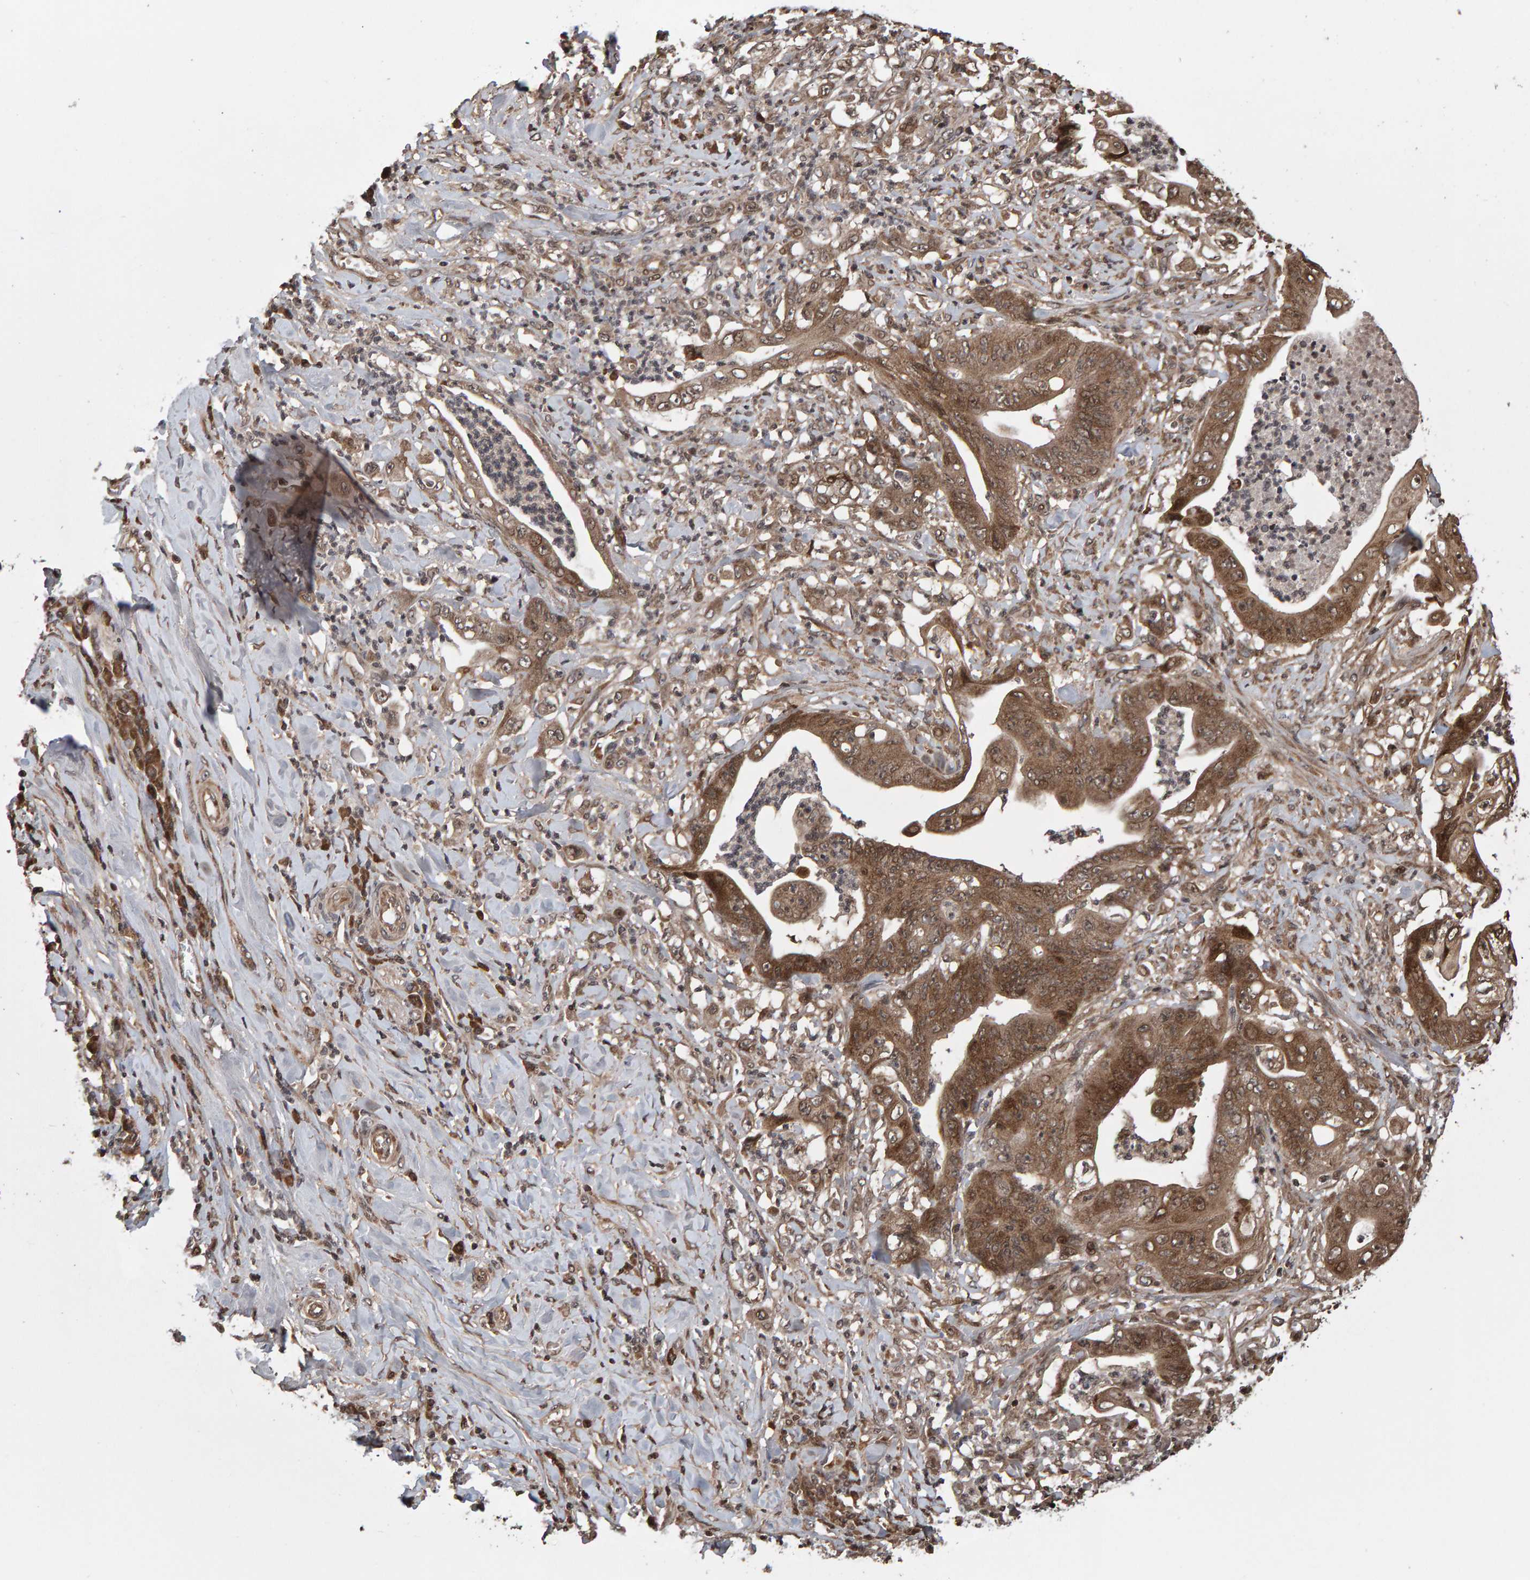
{"staining": {"intensity": "moderate", "quantity": ">75%", "location": "cytoplasmic/membranous"}, "tissue": "stomach cancer", "cell_type": "Tumor cells", "image_type": "cancer", "snomed": [{"axis": "morphology", "description": "Adenocarcinoma, NOS"}, {"axis": "topography", "description": "Stomach"}], "caption": "Stomach cancer (adenocarcinoma) tissue exhibits moderate cytoplasmic/membranous positivity in approximately >75% of tumor cells, visualized by immunohistochemistry. Nuclei are stained in blue.", "gene": "PECR", "patient": {"sex": "female", "age": 73}}